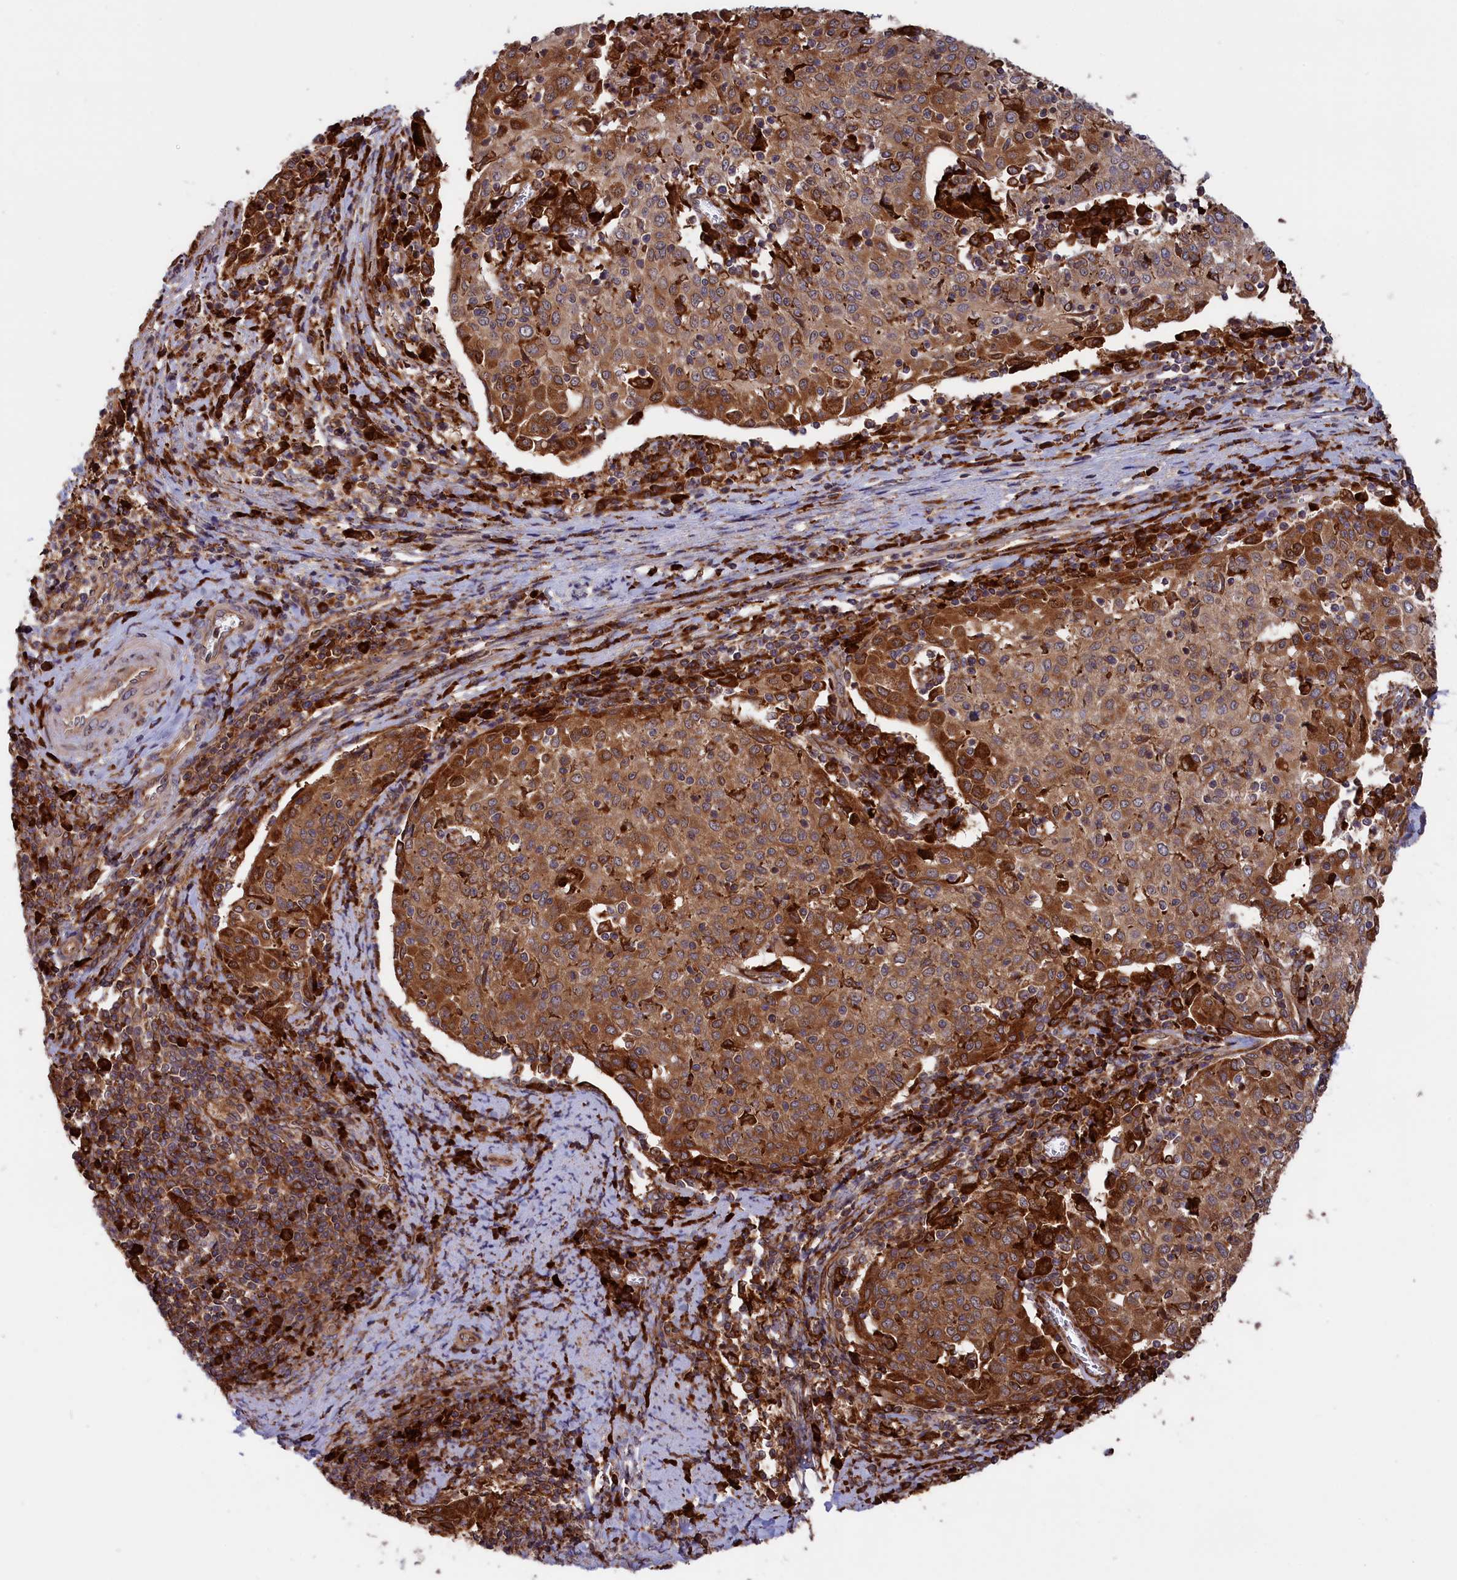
{"staining": {"intensity": "moderate", "quantity": ">75%", "location": "cytoplasmic/membranous"}, "tissue": "cervical cancer", "cell_type": "Tumor cells", "image_type": "cancer", "snomed": [{"axis": "morphology", "description": "Squamous cell carcinoma, NOS"}, {"axis": "topography", "description": "Cervix"}], "caption": "The immunohistochemical stain highlights moderate cytoplasmic/membranous expression in tumor cells of squamous cell carcinoma (cervical) tissue.", "gene": "PLA2G4C", "patient": {"sex": "female", "age": 52}}